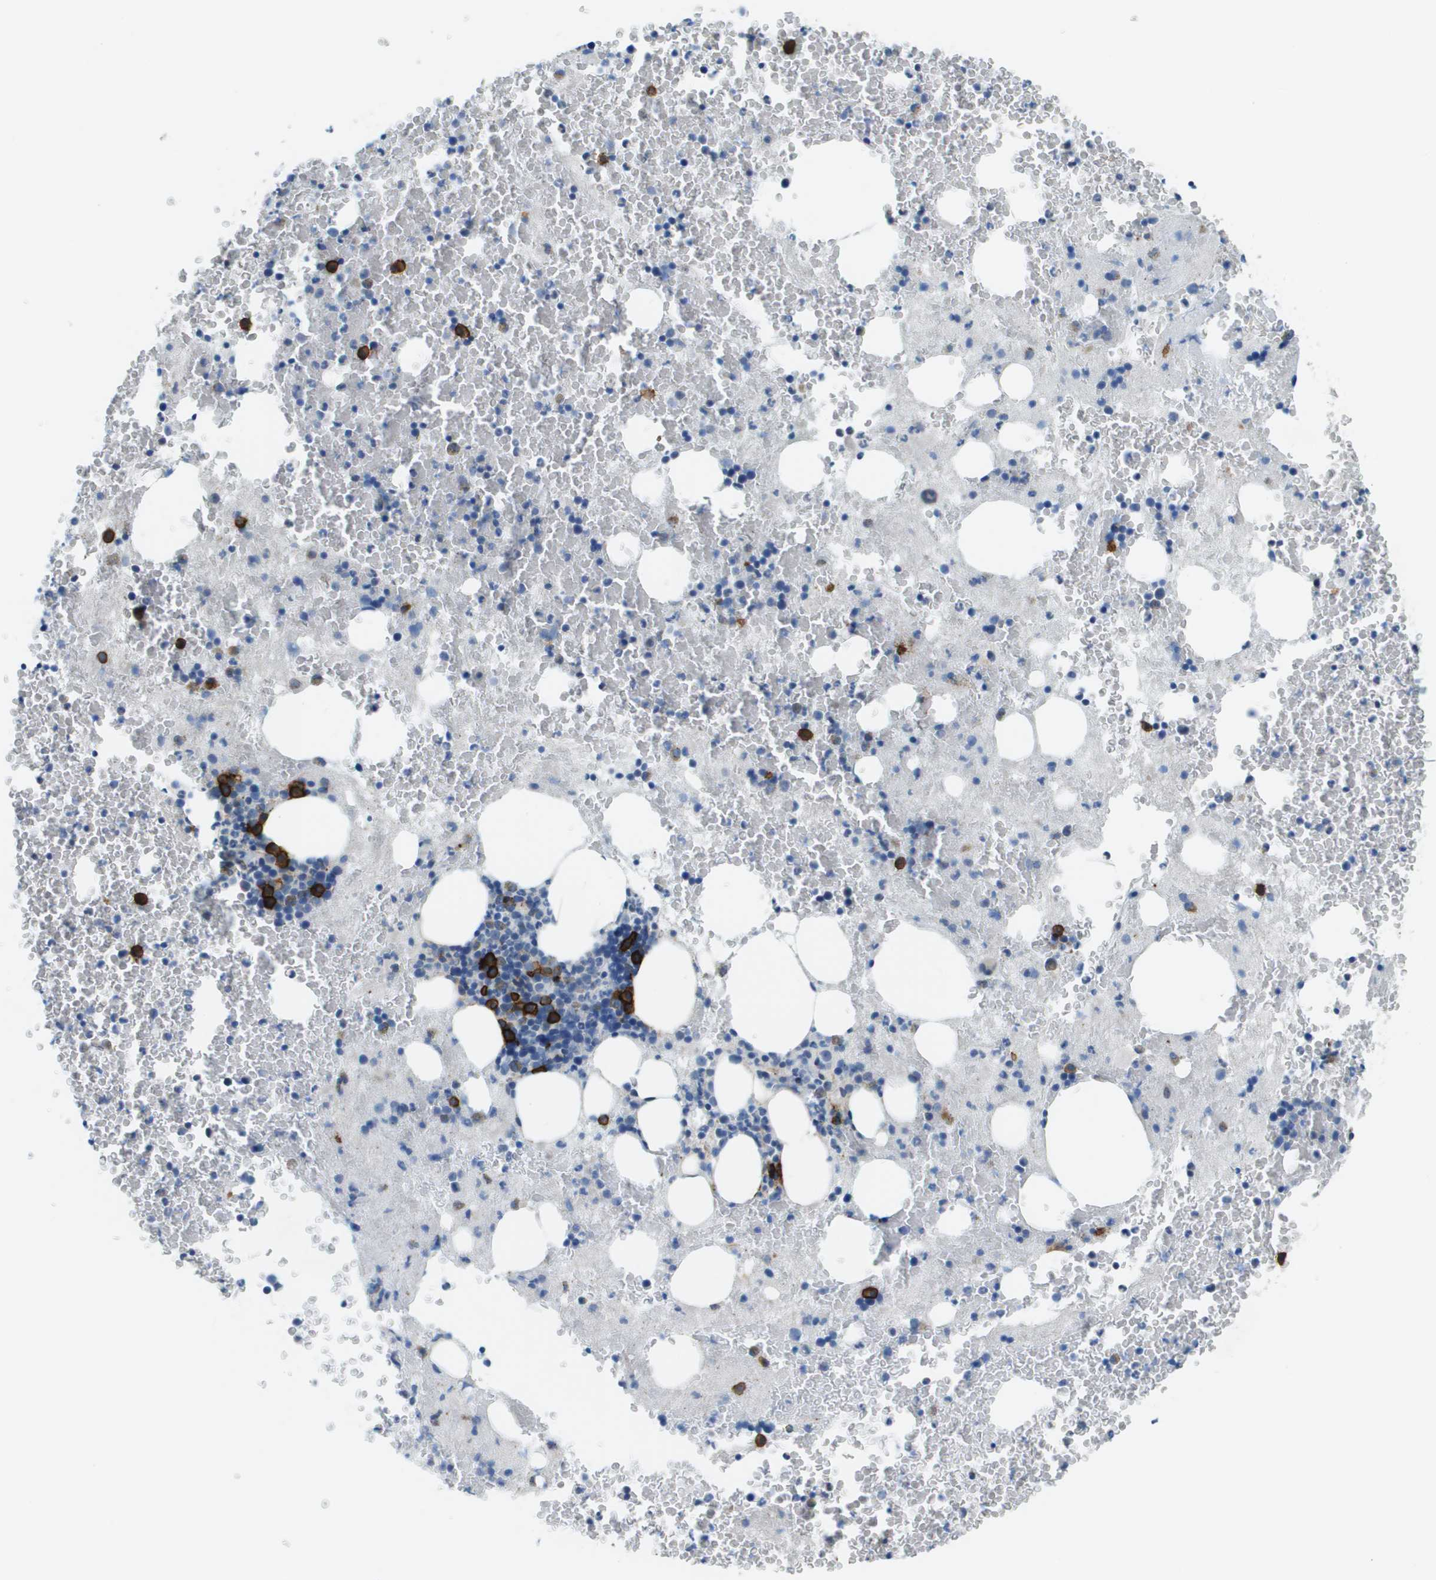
{"staining": {"intensity": "strong", "quantity": "<25%", "location": "cytoplasmic/membranous"}, "tissue": "bone marrow", "cell_type": "Hematopoietic cells", "image_type": "normal", "snomed": [{"axis": "morphology", "description": "Normal tissue, NOS"}, {"axis": "morphology", "description": "Inflammation, NOS"}, {"axis": "topography", "description": "Bone marrow"}], "caption": "IHC histopathology image of normal bone marrow stained for a protein (brown), which displays medium levels of strong cytoplasmic/membranous expression in about <25% of hematopoietic cells.", "gene": "SDC1", "patient": {"sex": "male", "age": 63}}